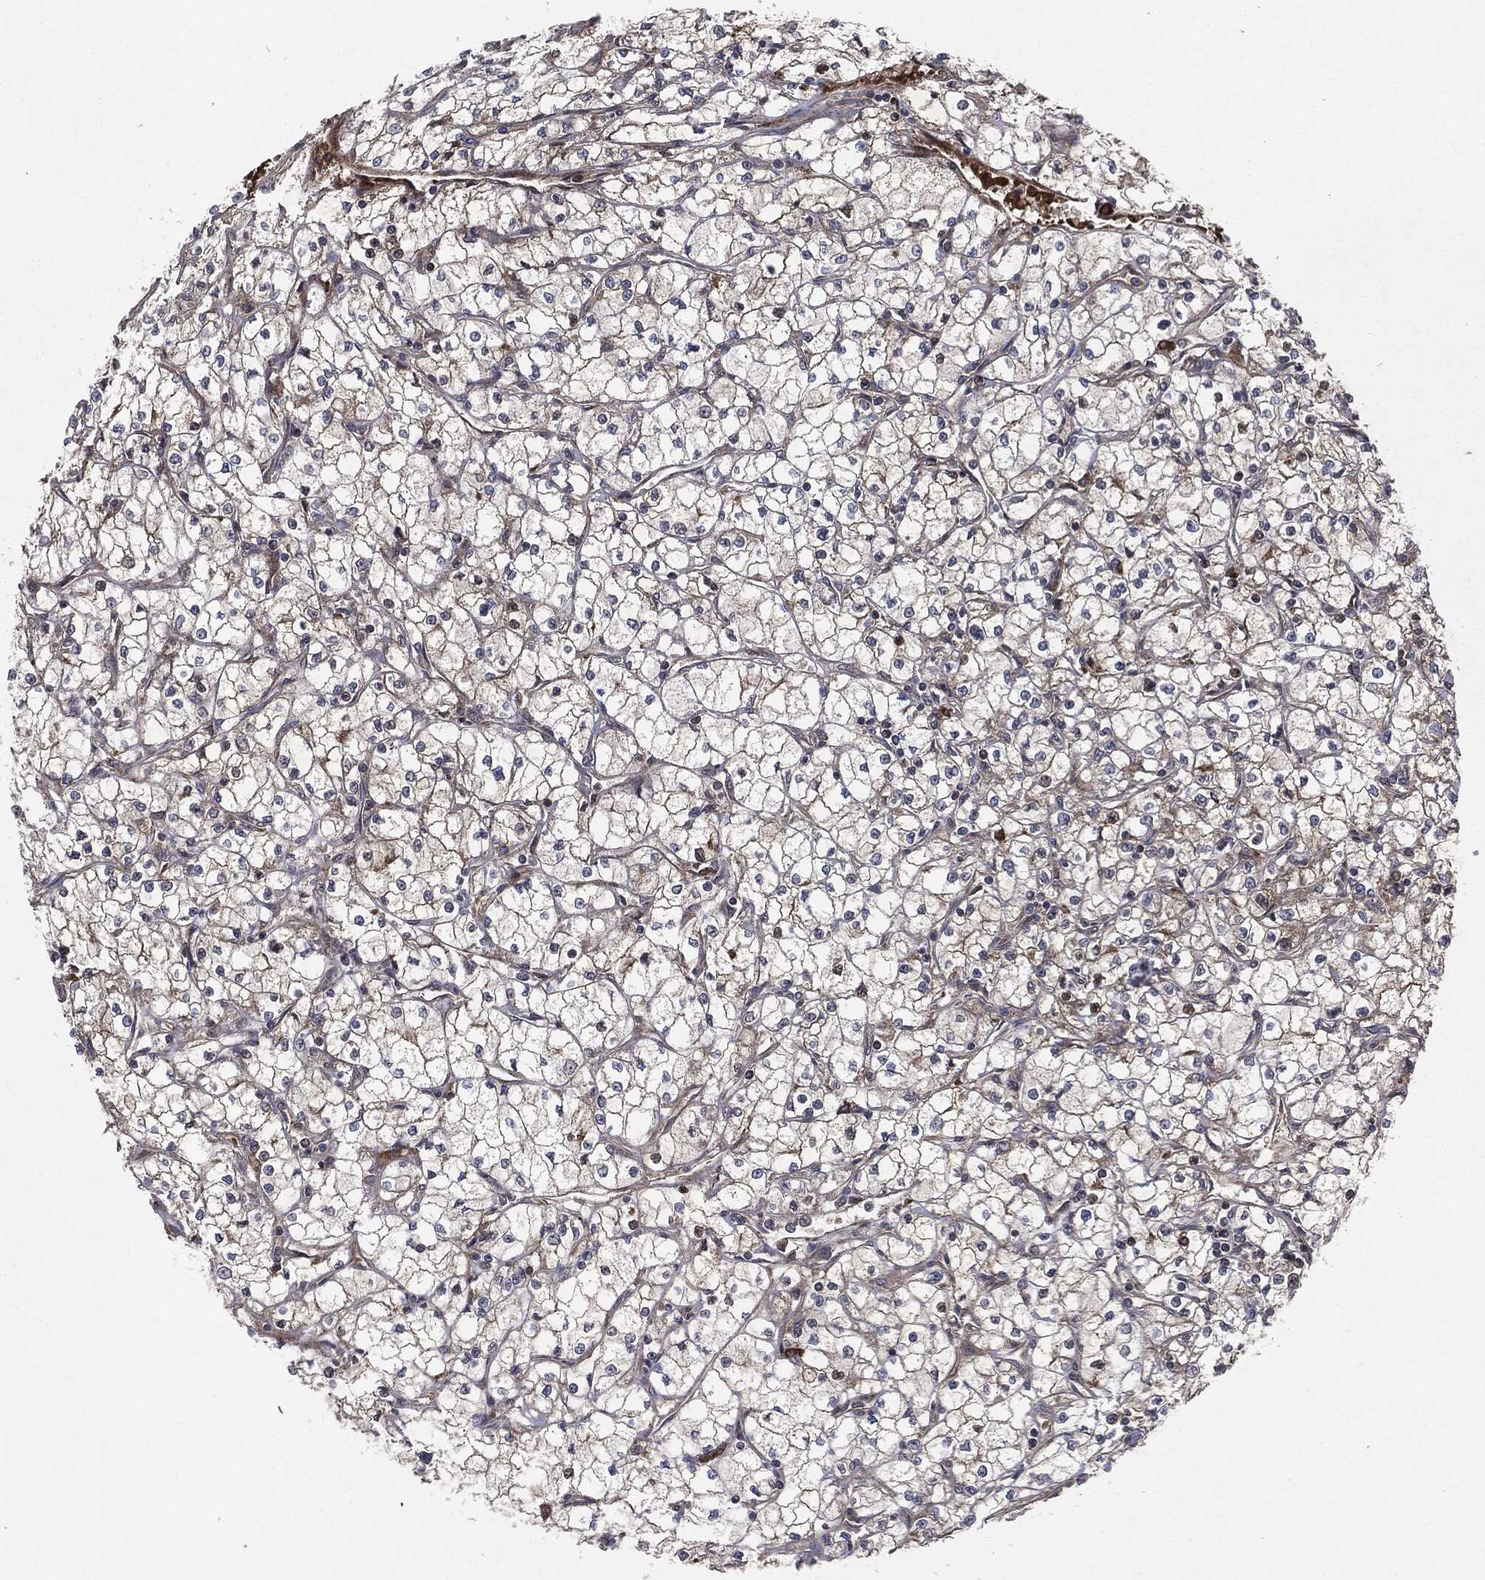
{"staining": {"intensity": "weak", "quantity": "25%-75%", "location": "cytoplasmic/membranous"}, "tissue": "renal cancer", "cell_type": "Tumor cells", "image_type": "cancer", "snomed": [{"axis": "morphology", "description": "Adenocarcinoma, NOS"}, {"axis": "topography", "description": "Kidney"}], "caption": "Adenocarcinoma (renal) stained with immunohistochemistry (IHC) reveals weak cytoplasmic/membranous positivity in approximately 25%-75% of tumor cells. (DAB = brown stain, brightfield microscopy at high magnification).", "gene": "RAF1", "patient": {"sex": "male", "age": 67}}